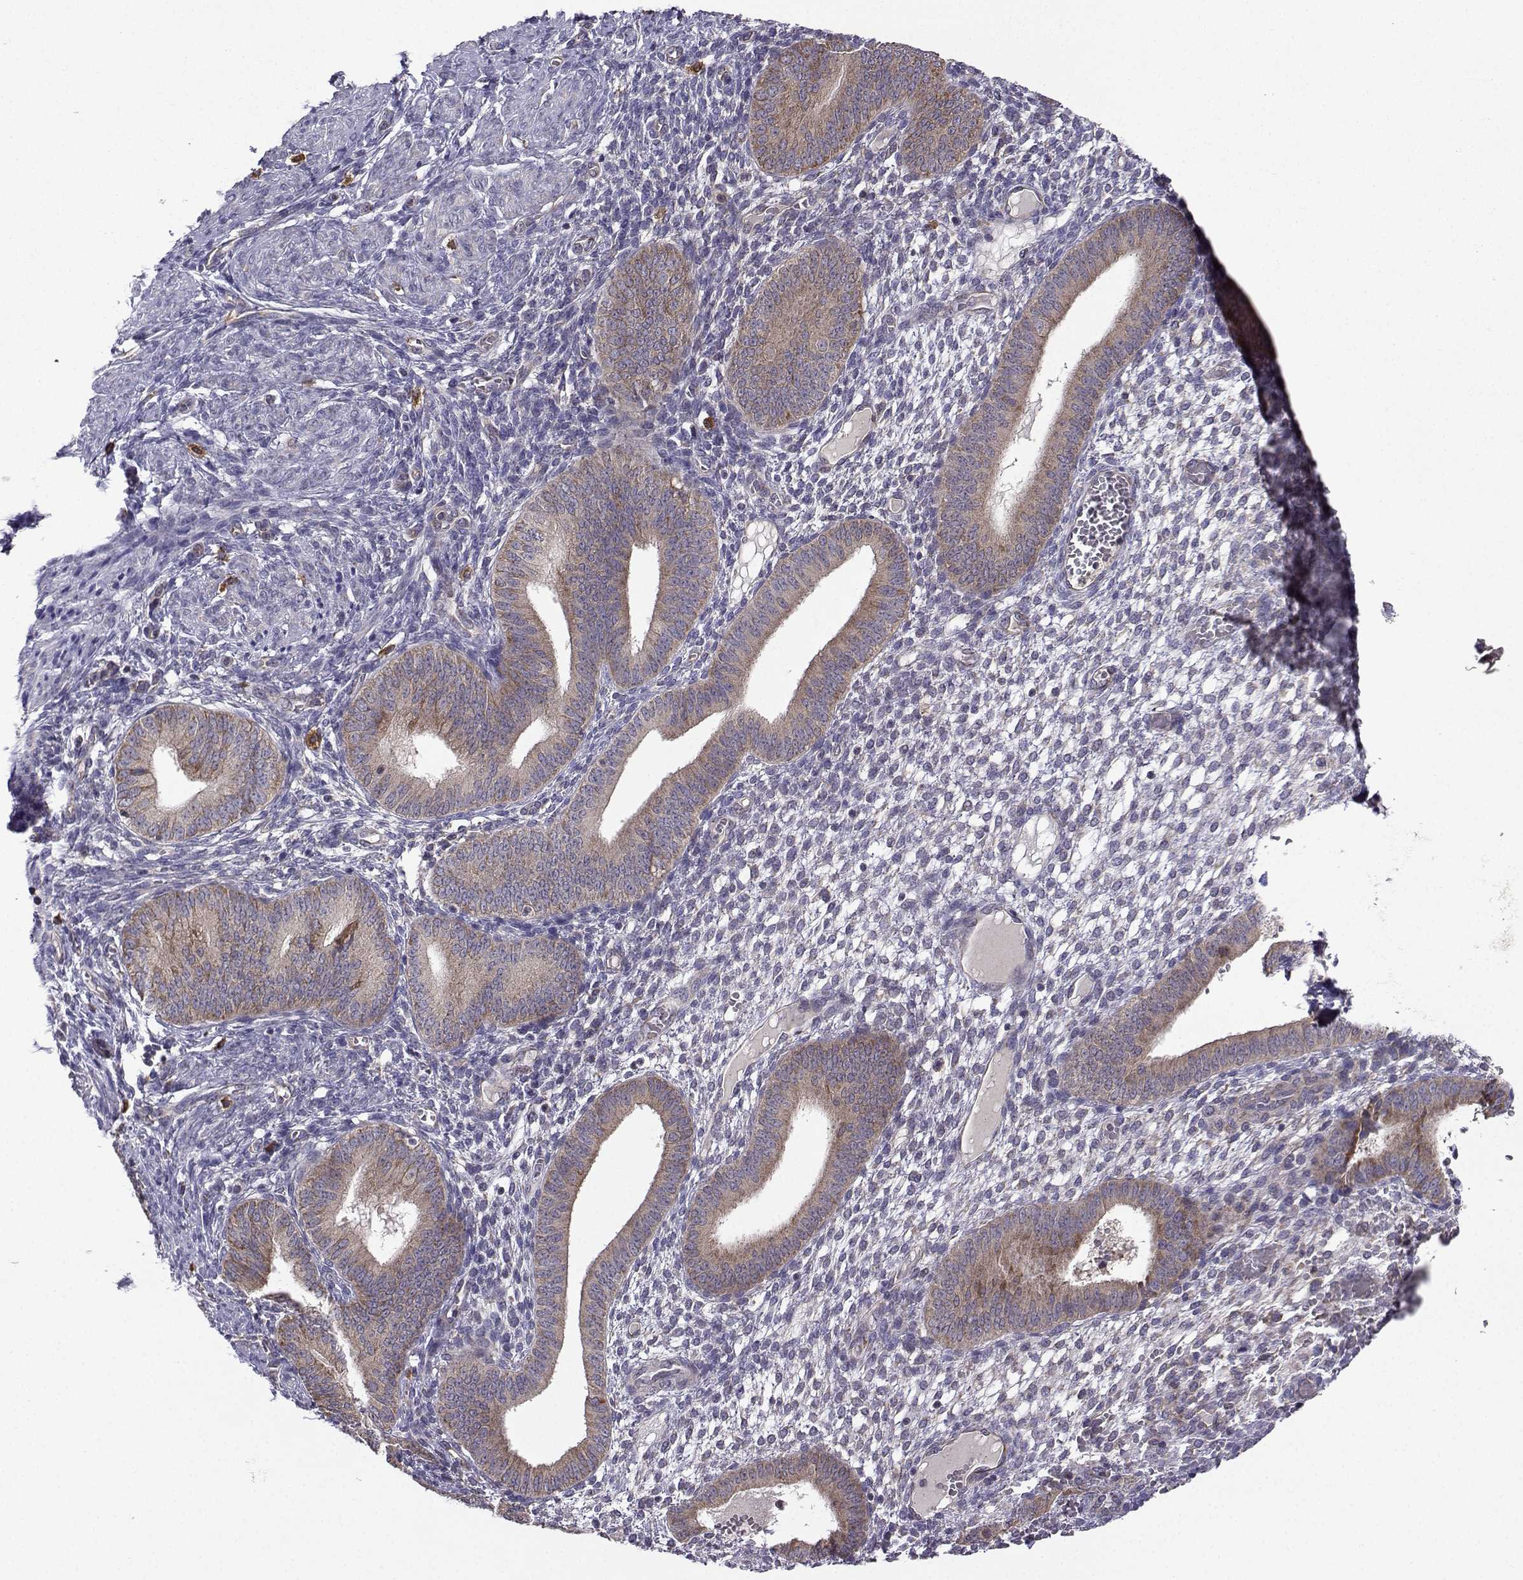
{"staining": {"intensity": "negative", "quantity": "none", "location": "none"}, "tissue": "endometrium", "cell_type": "Cells in endometrial stroma", "image_type": "normal", "snomed": [{"axis": "morphology", "description": "Normal tissue, NOS"}, {"axis": "topography", "description": "Endometrium"}], "caption": "Immunohistochemistry histopathology image of unremarkable endometrium: human endometrium stained with DAB (3,3'-diaminobenzidine) demonstrates no significant protein positivity in cells in endometrial stroma.", "gene": "STXBP5", "patient": {"sex": "female", "age": 42}}